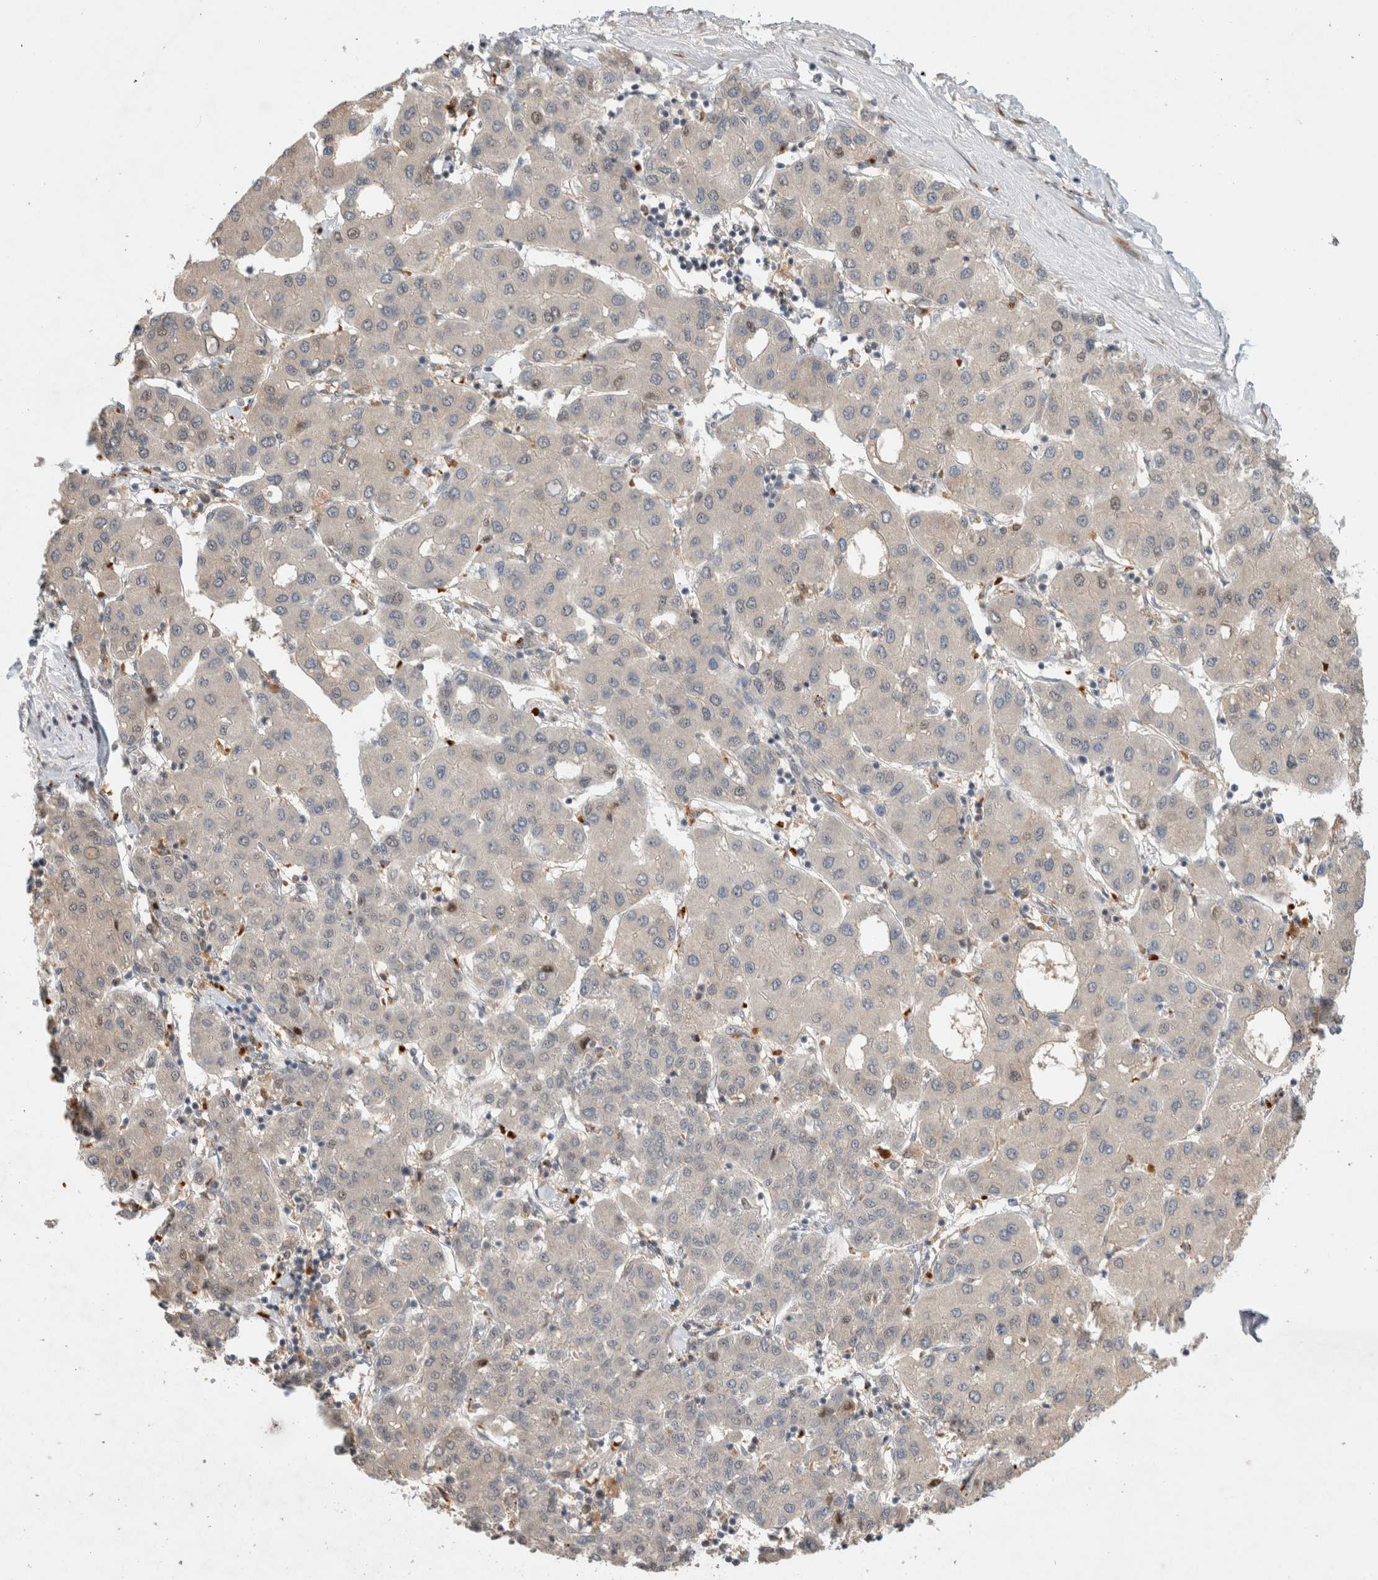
{"staining": {"intensity": "negative", "quantity": "none", "location": "none"}, "tissue": "liver cancer", "cell_type": "Tumor cells", "image_type": "cancer", "snomed": [{"axis": "morphology", "description": "Carcinoma, Hepatocellular, NOS"}, {"axis": "topography", "description": "Liver"}], "caption": "A histopathology image of liver hepatocellular carcinoma stained for a protein exhibits no brown staining in tumor cells. Brightfield microscopy of immunohistochemistry (IHC) stained with DAB (3,3'-diaminobenzidine) (brown) and hematoxylin (blue), captured at high magnification.", "gene": "OTUD6B", "patient": {"sex": "male", "age": 65}}